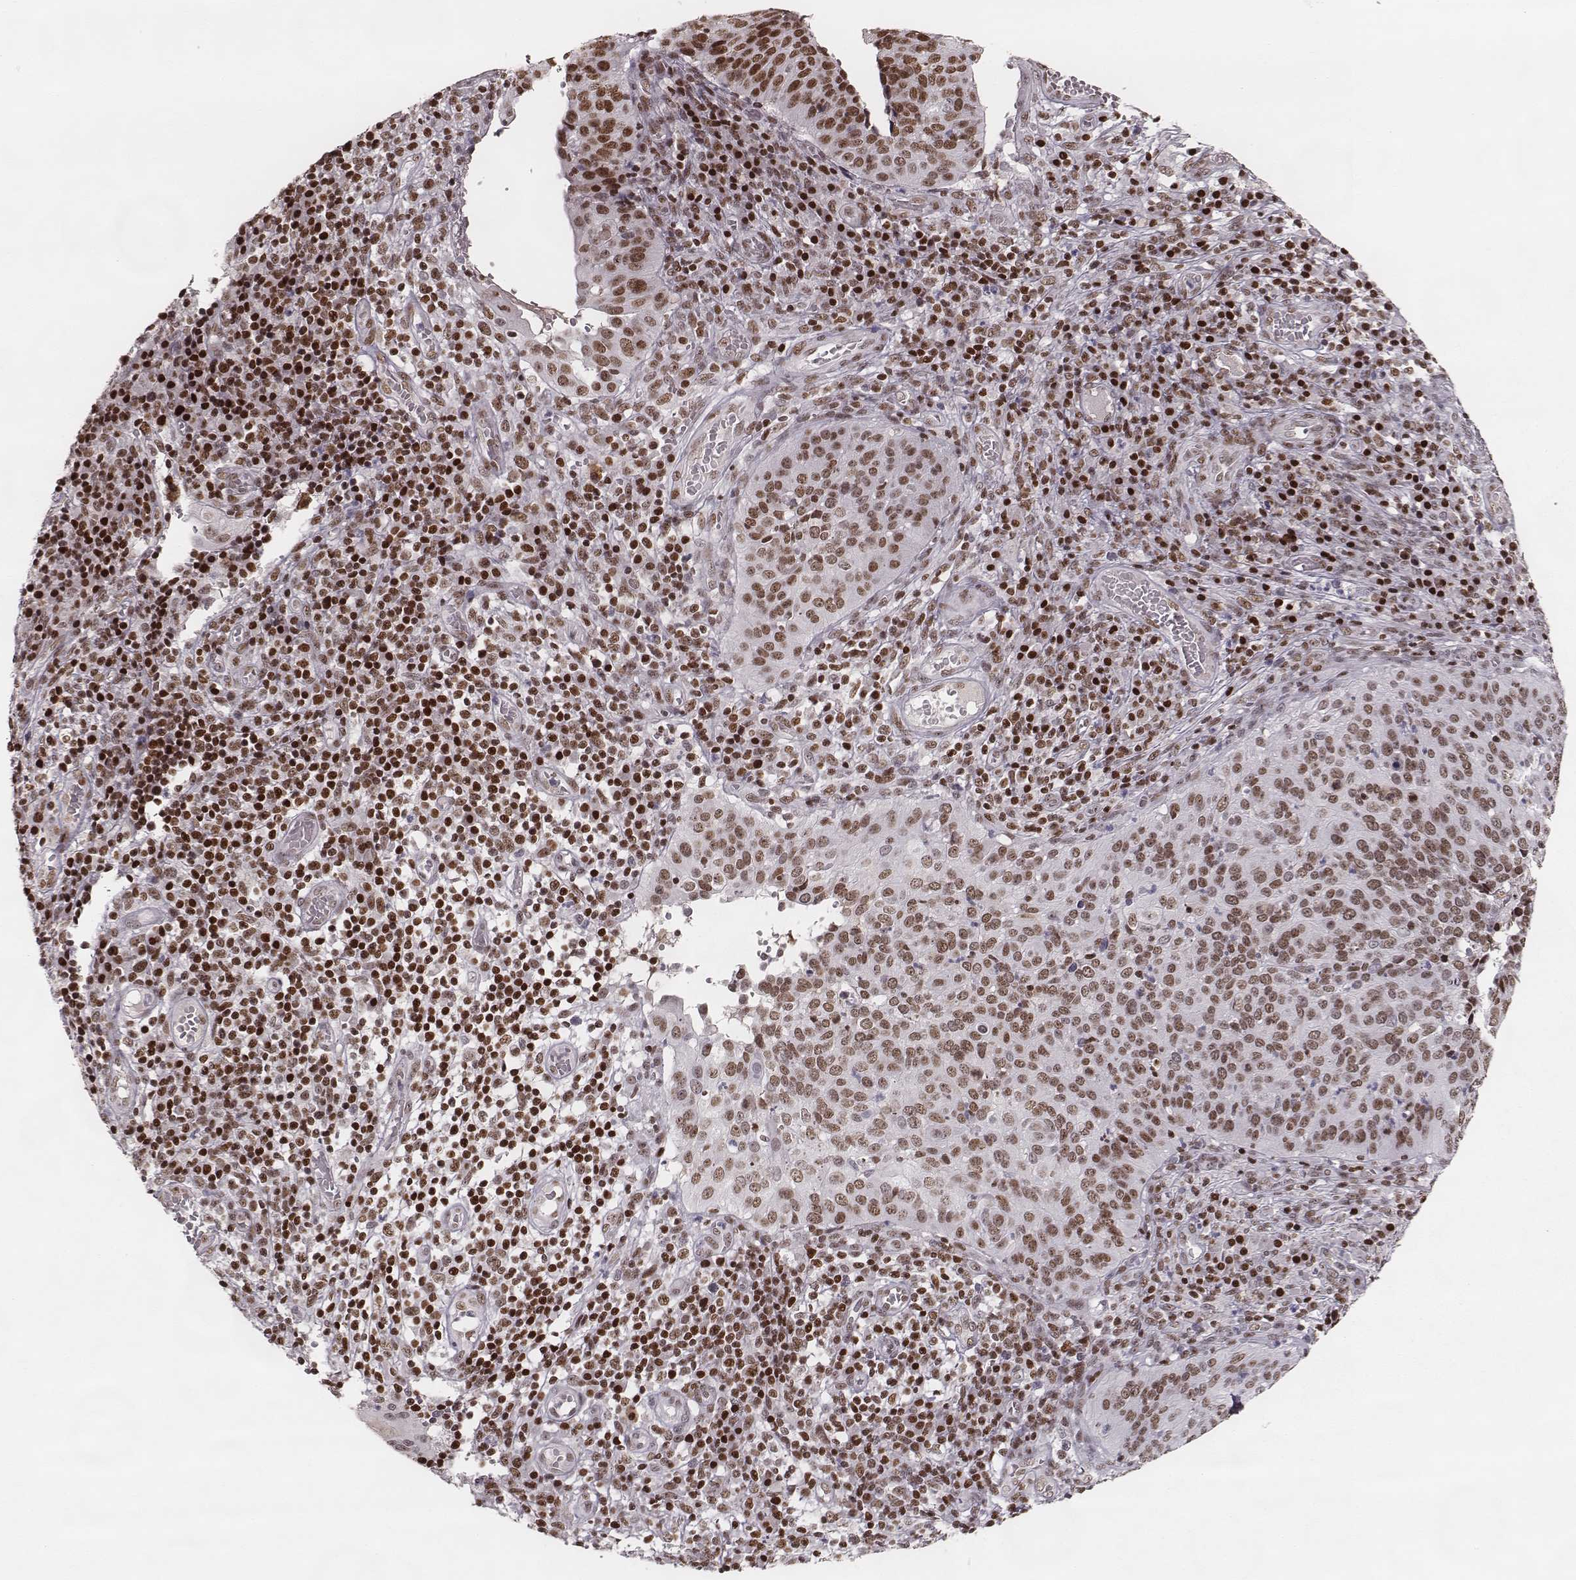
{"staining": {"intensity": "moderate", "quantity": ">75%", "location": "nuclear"}, "tissue": "cervical cancer", "cell_type": "Tumor cells", "image_type": "cancer", "snomed": [{"axis": "morphology", "description": "Squamous cell carcinoma, NOS"}, {"axis": "topography", "description": "Cervix"}], "caption": "Immunohistochemical staining of squamous cell carcinoma (cervical) exhibits medium levels of moderate nuclear positivity in approximately >75% of tumor cells.", "gene": "PARP1", "patient": {"sex": "female", "age": 39}}